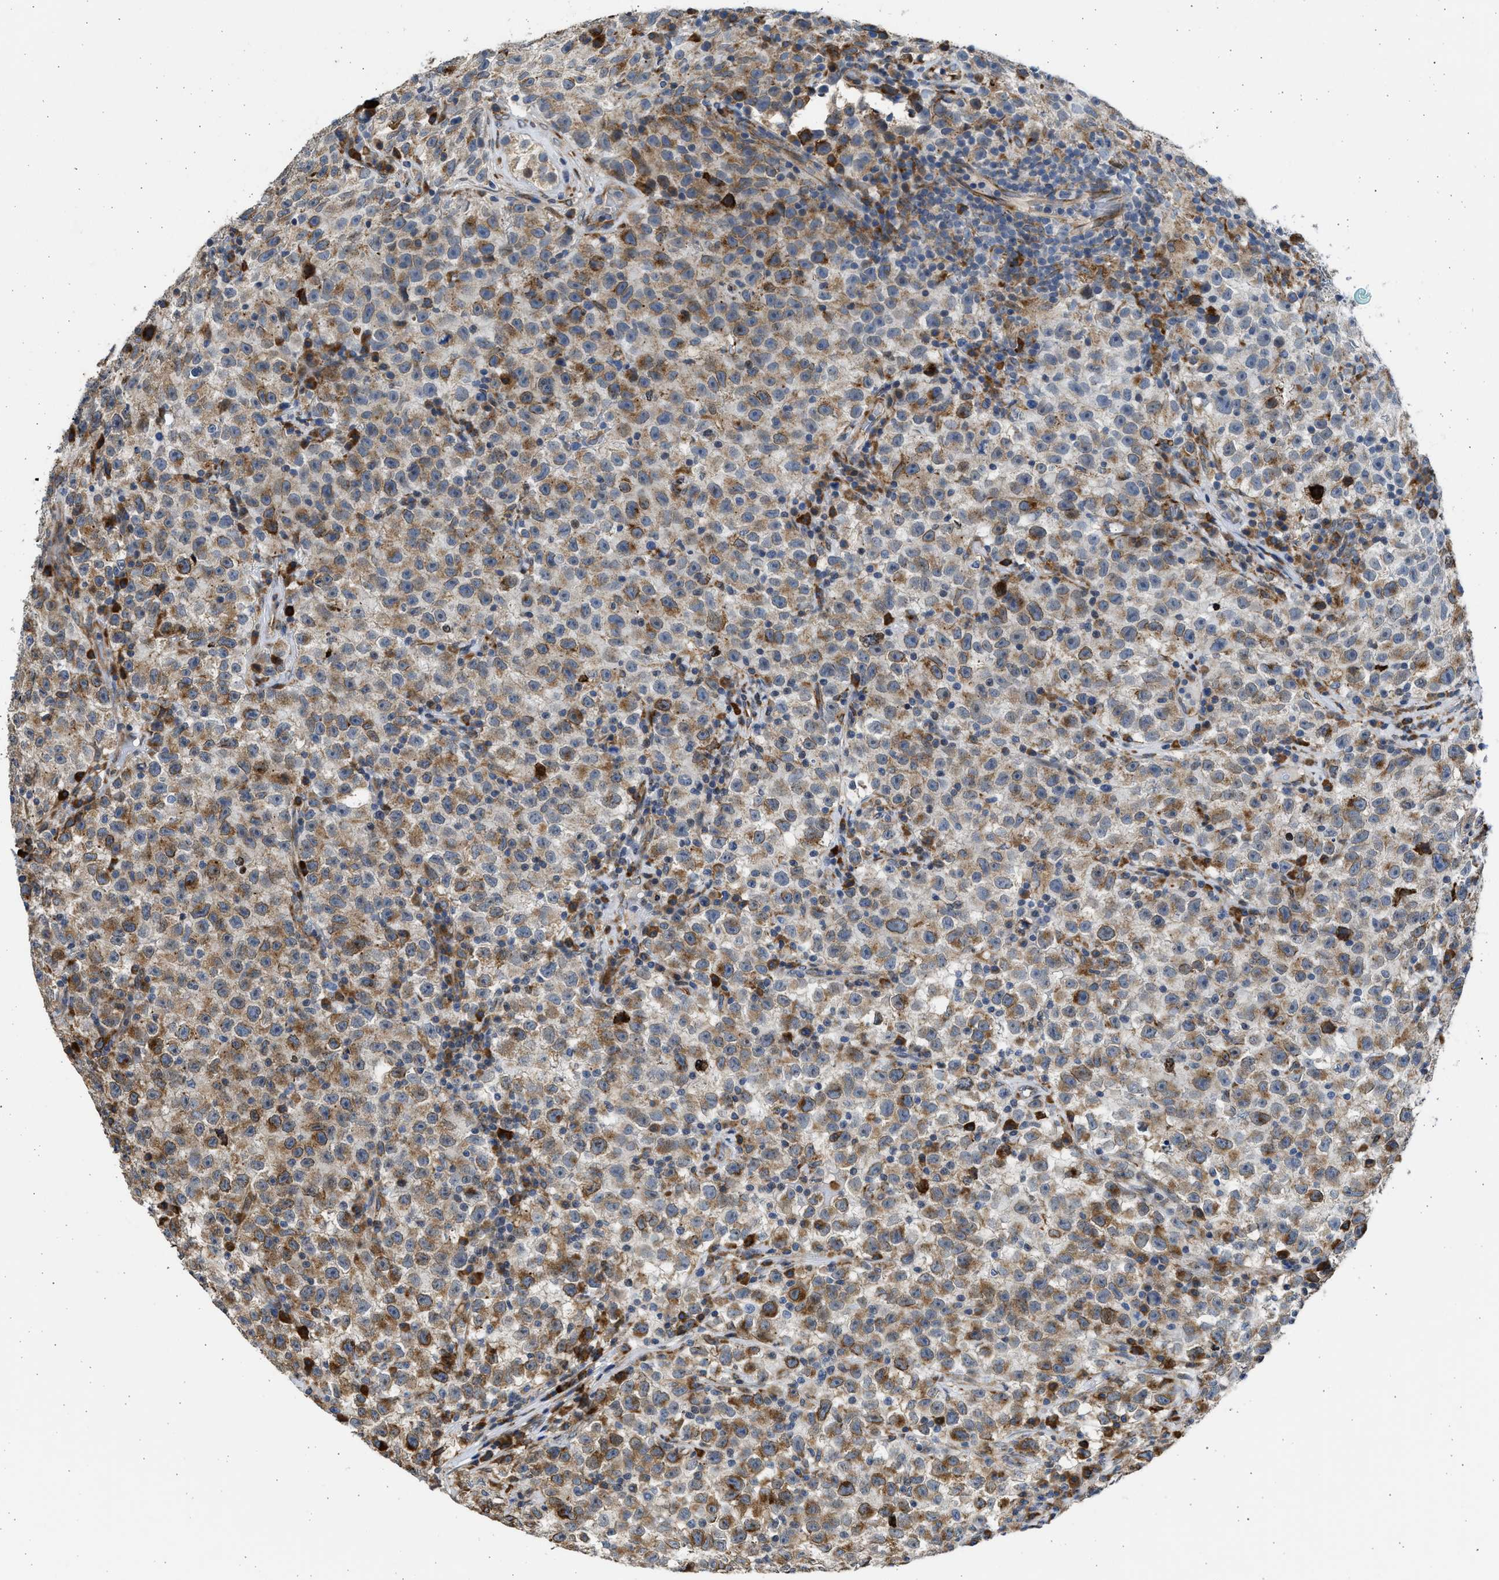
{"staining": {"intensity": "moderate", "quantity": ">75%", "location": "cytoplasmic/membranous"}, "tissue": "testis cancer", "cell_type": "Tumor cells", "image_type": "cancer", "snomed": [{"axis": "morphology", "description": "Seminoma, NOS"}, {"axis": "topography", "description": "Testis"}], "caption": "A brown stain highlights moderate cytoplasmic/membranous staining of a protein in seminoma (testis) tumor cells.", "gene": "PLD2", "patient": {"sex": "male", "age": 22}}